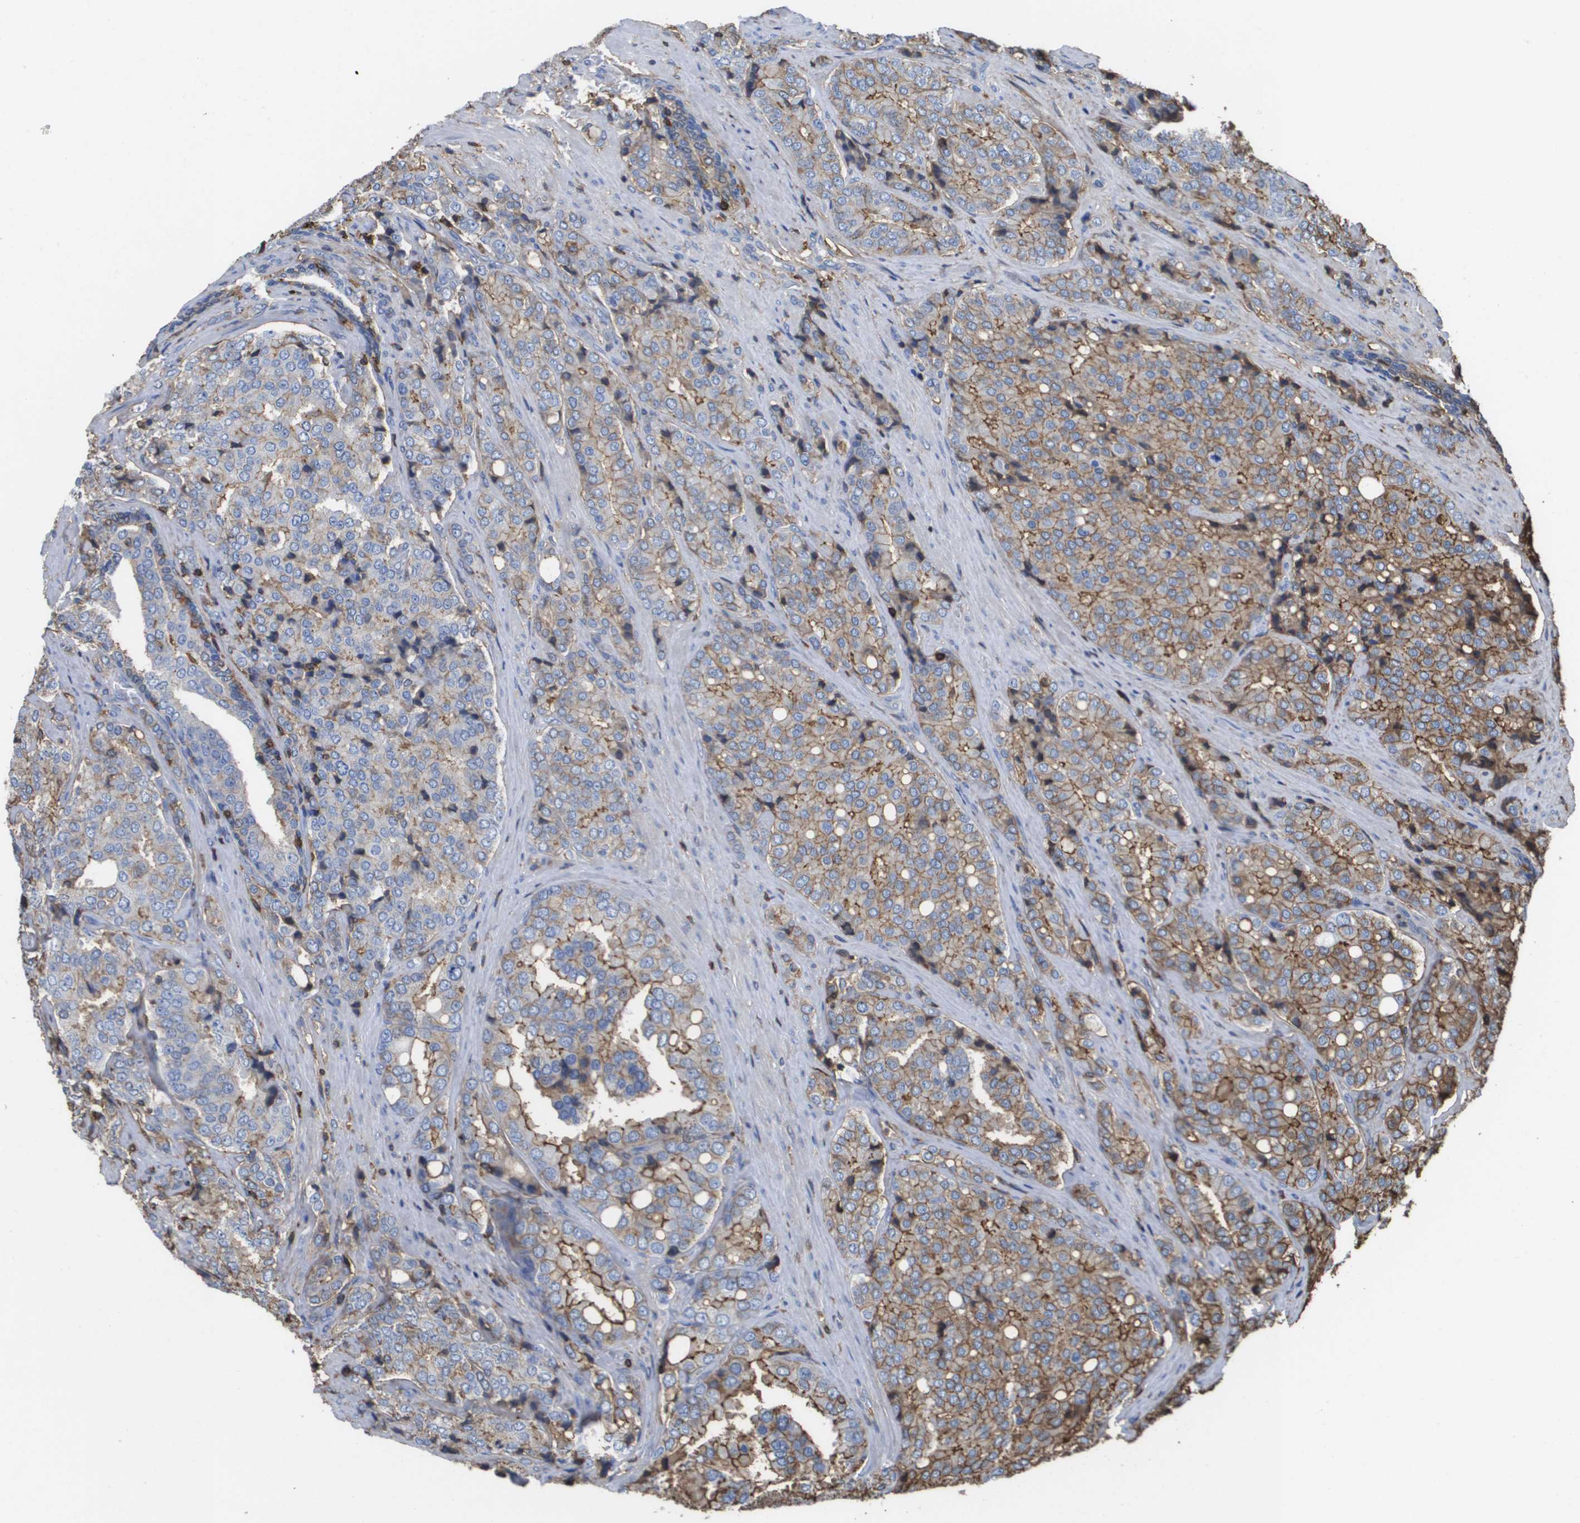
{"staining": {"intensity": "moderate", "quantity": "25%-75%", "location": "cytoplasmic/membranous"}, "tissue": "prostate cancer", "cell_type": "Tumor cells", "image_type": "cancer", "snomed": [{"axis": "morphology", "description": "Adenocarcinoma, High grade"}, {"axis": "topography", "description": "Prostate"}], "caption": "The photomicrograph shows a brown stain indicating the presence of a protein in the cytoplasmic/membranous of tumor cells in prostate cancer (high-grade adenocarcinoma).", "gene": "PASK", "patient": {"sex": "male", "age": 50}}